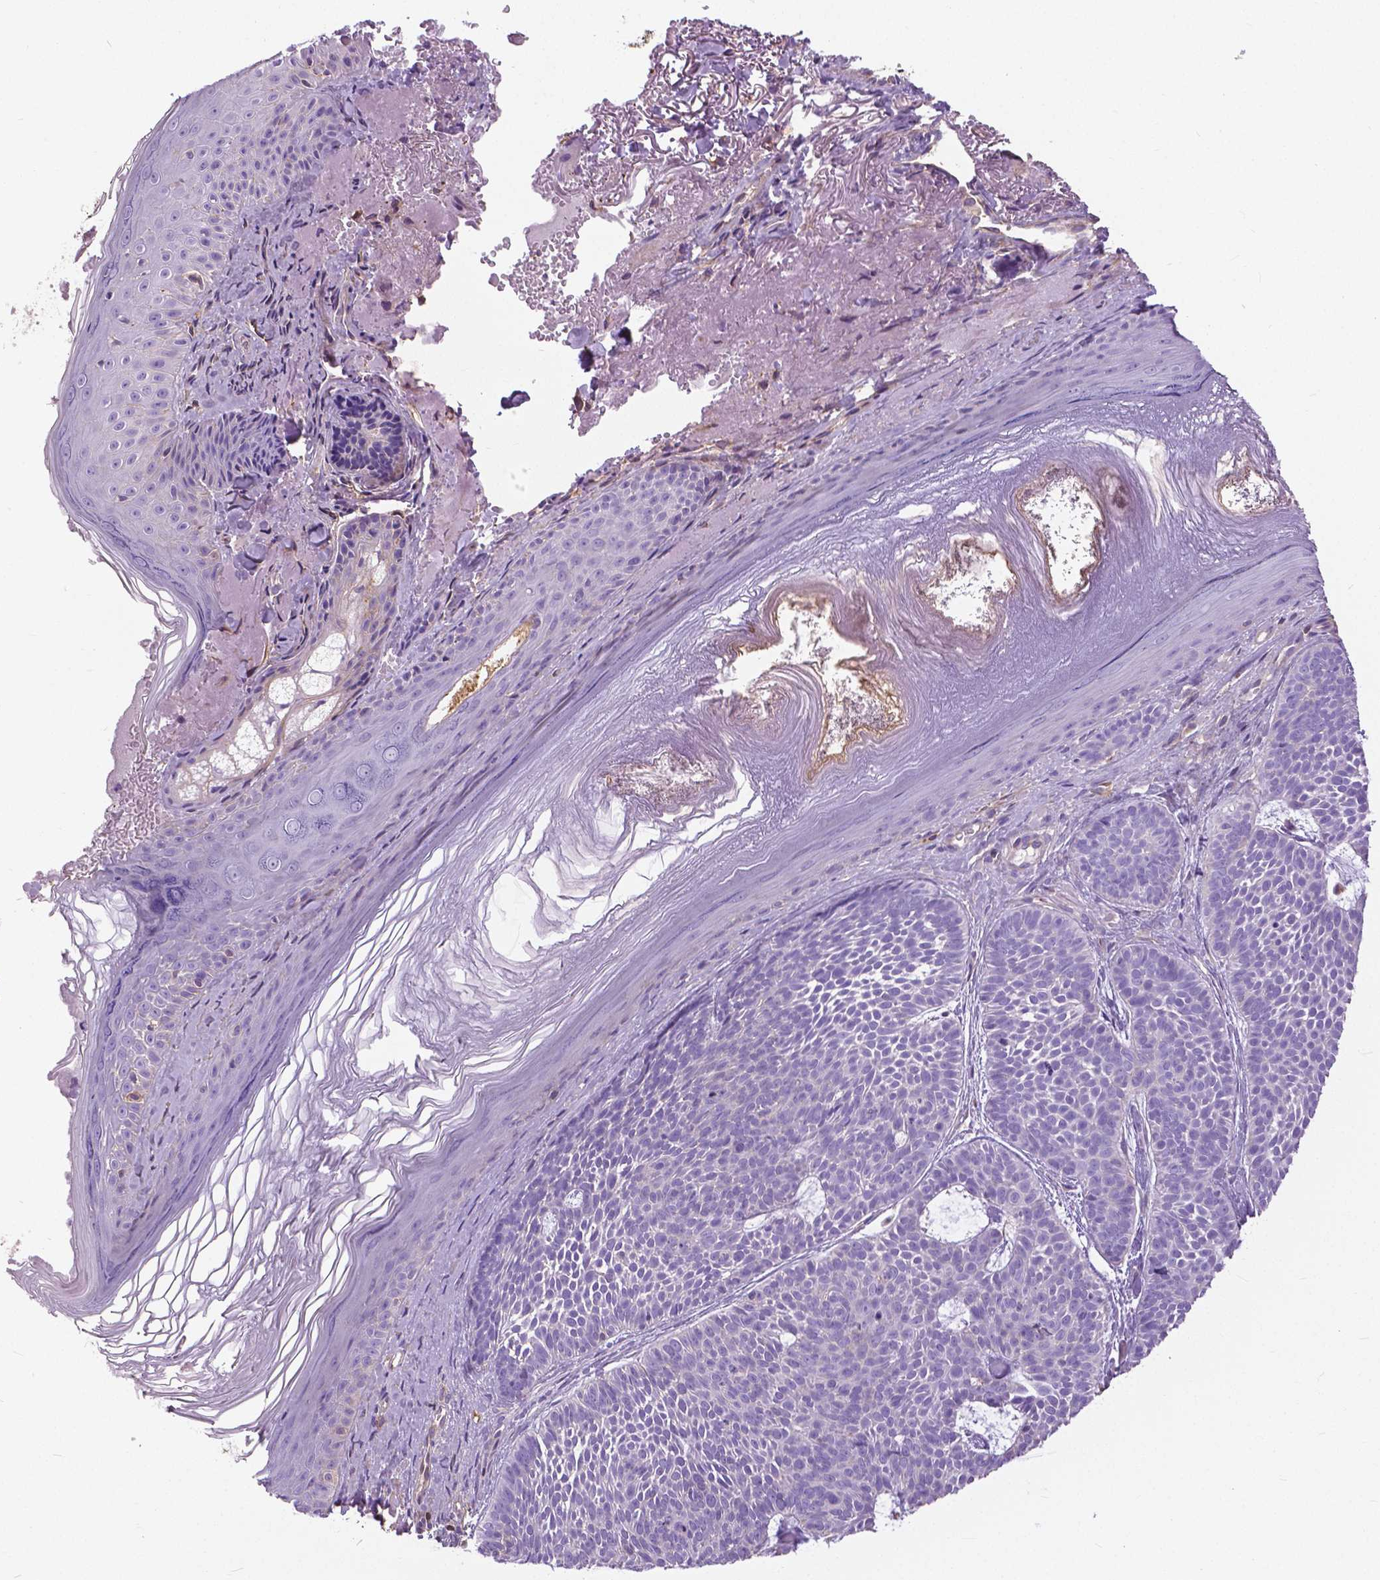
{"staining": {"intensity": "negative", "quantity": "none", "location": "none"}, "tissue": "skin cancer", "cell_type": "Tumor cells", "image_type": "cancer", "snomed": [{"axis": "morphology", "description": "Basal cell carcinoma"}, {"axis": "topography", "description": "Skin"}], "caption": "The immunohistochemistry (IHC) histopathology image has no significant expression in tumor cells of basal cell carcinoma (skin) tissue.", "gene": "ANXA13", "patient": {"sex": "male", "age": 81}}